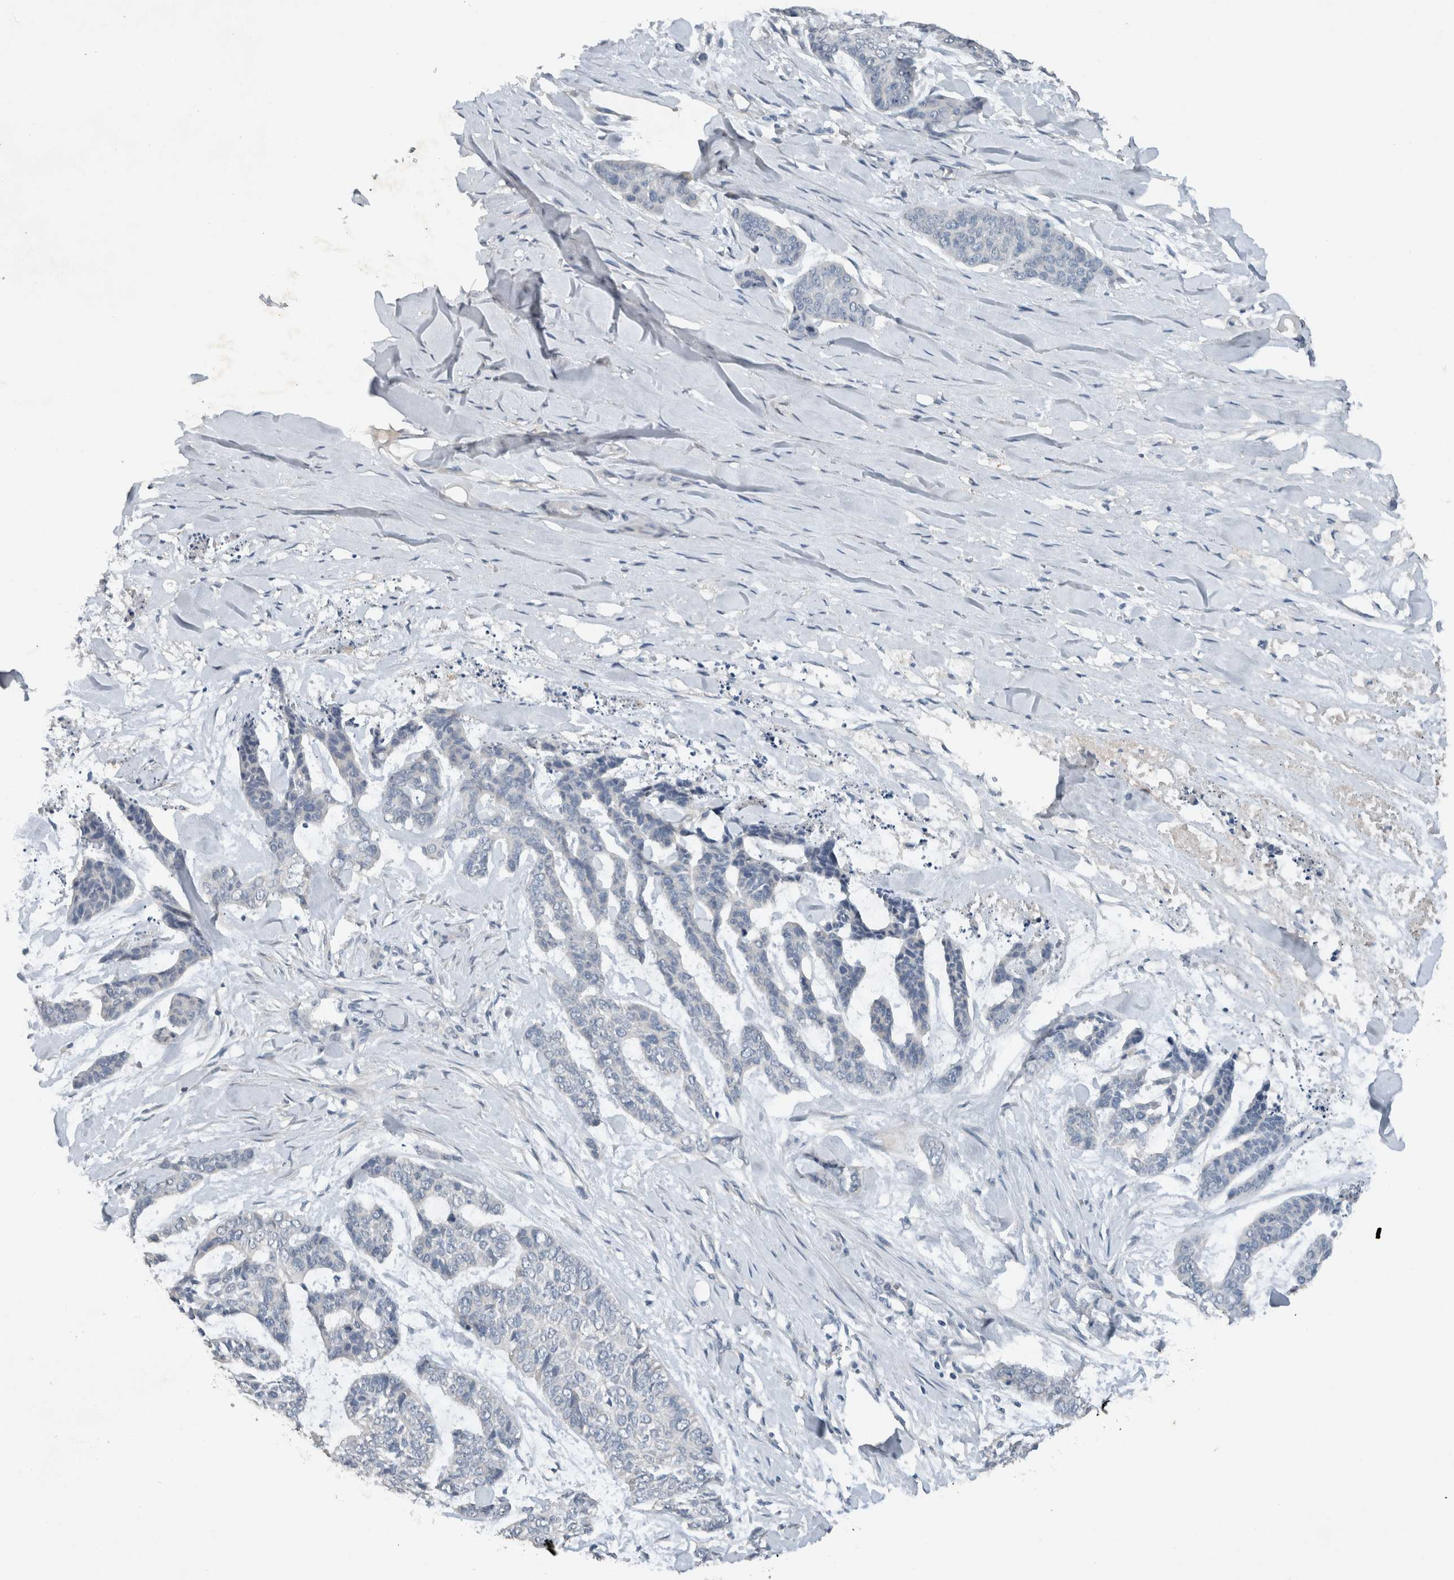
{"staining": {"intensity": "negative", "quantity": "none", "location": "none"}, "tissue": "skin cancer", "cell_type": "Tumor cells", "image_type": "cancer", "snomed": [{"axis": "morphology", "description": "Basal cell carcinoma"}, {"axis": "topography", "description": "Skin"}], "caption": "This is an IHC histopathology image of human basal cell carcinoma (skin). There is no staining in tumor cells.", "gene": "UGCG", "patient": {"sex": "female", "age": 64}}